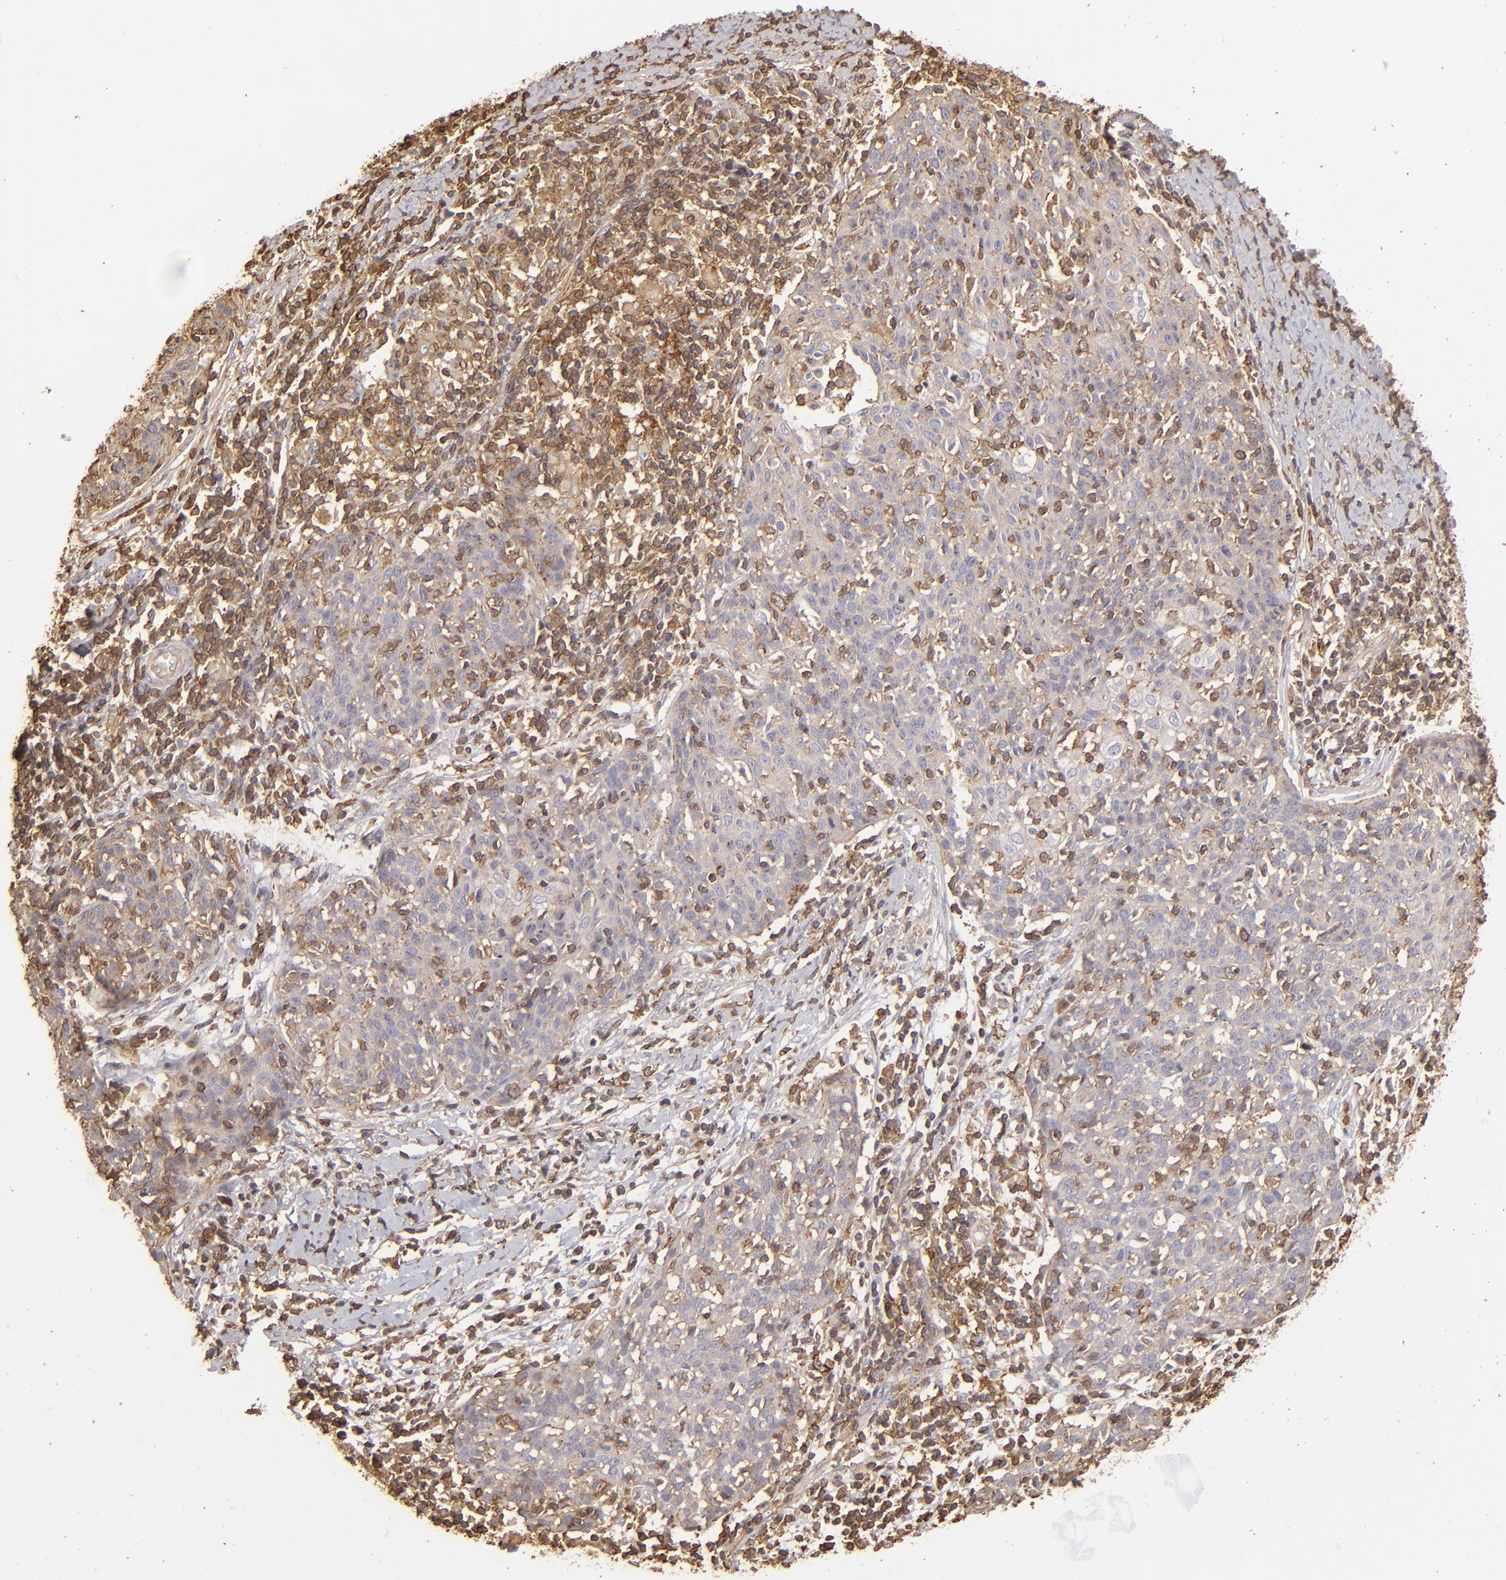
{"staining": {"intensity": "weak", "quantity": ">75%", "location": "cytoplasmic/membranous"}, "tissue": "cervical cancer", "cell_type": "Tumor cells", "image_type": "cancer", "snomed": [{"axis": "morphology", "description": "Squamous cell carcinoma, NOS"}, {"axis": "topography", "description": "Cervix"}], "caption": "Cervical cancer (squamous cell carcinoma) tissue demonstrates weak cytoplasmic/membranous staining in about >75% of tumor cells (DAB = brown stain, brightfield microscopy at high magnification).", "gene": "ACTB", "patient": {"sex": "female", "age": 38}}